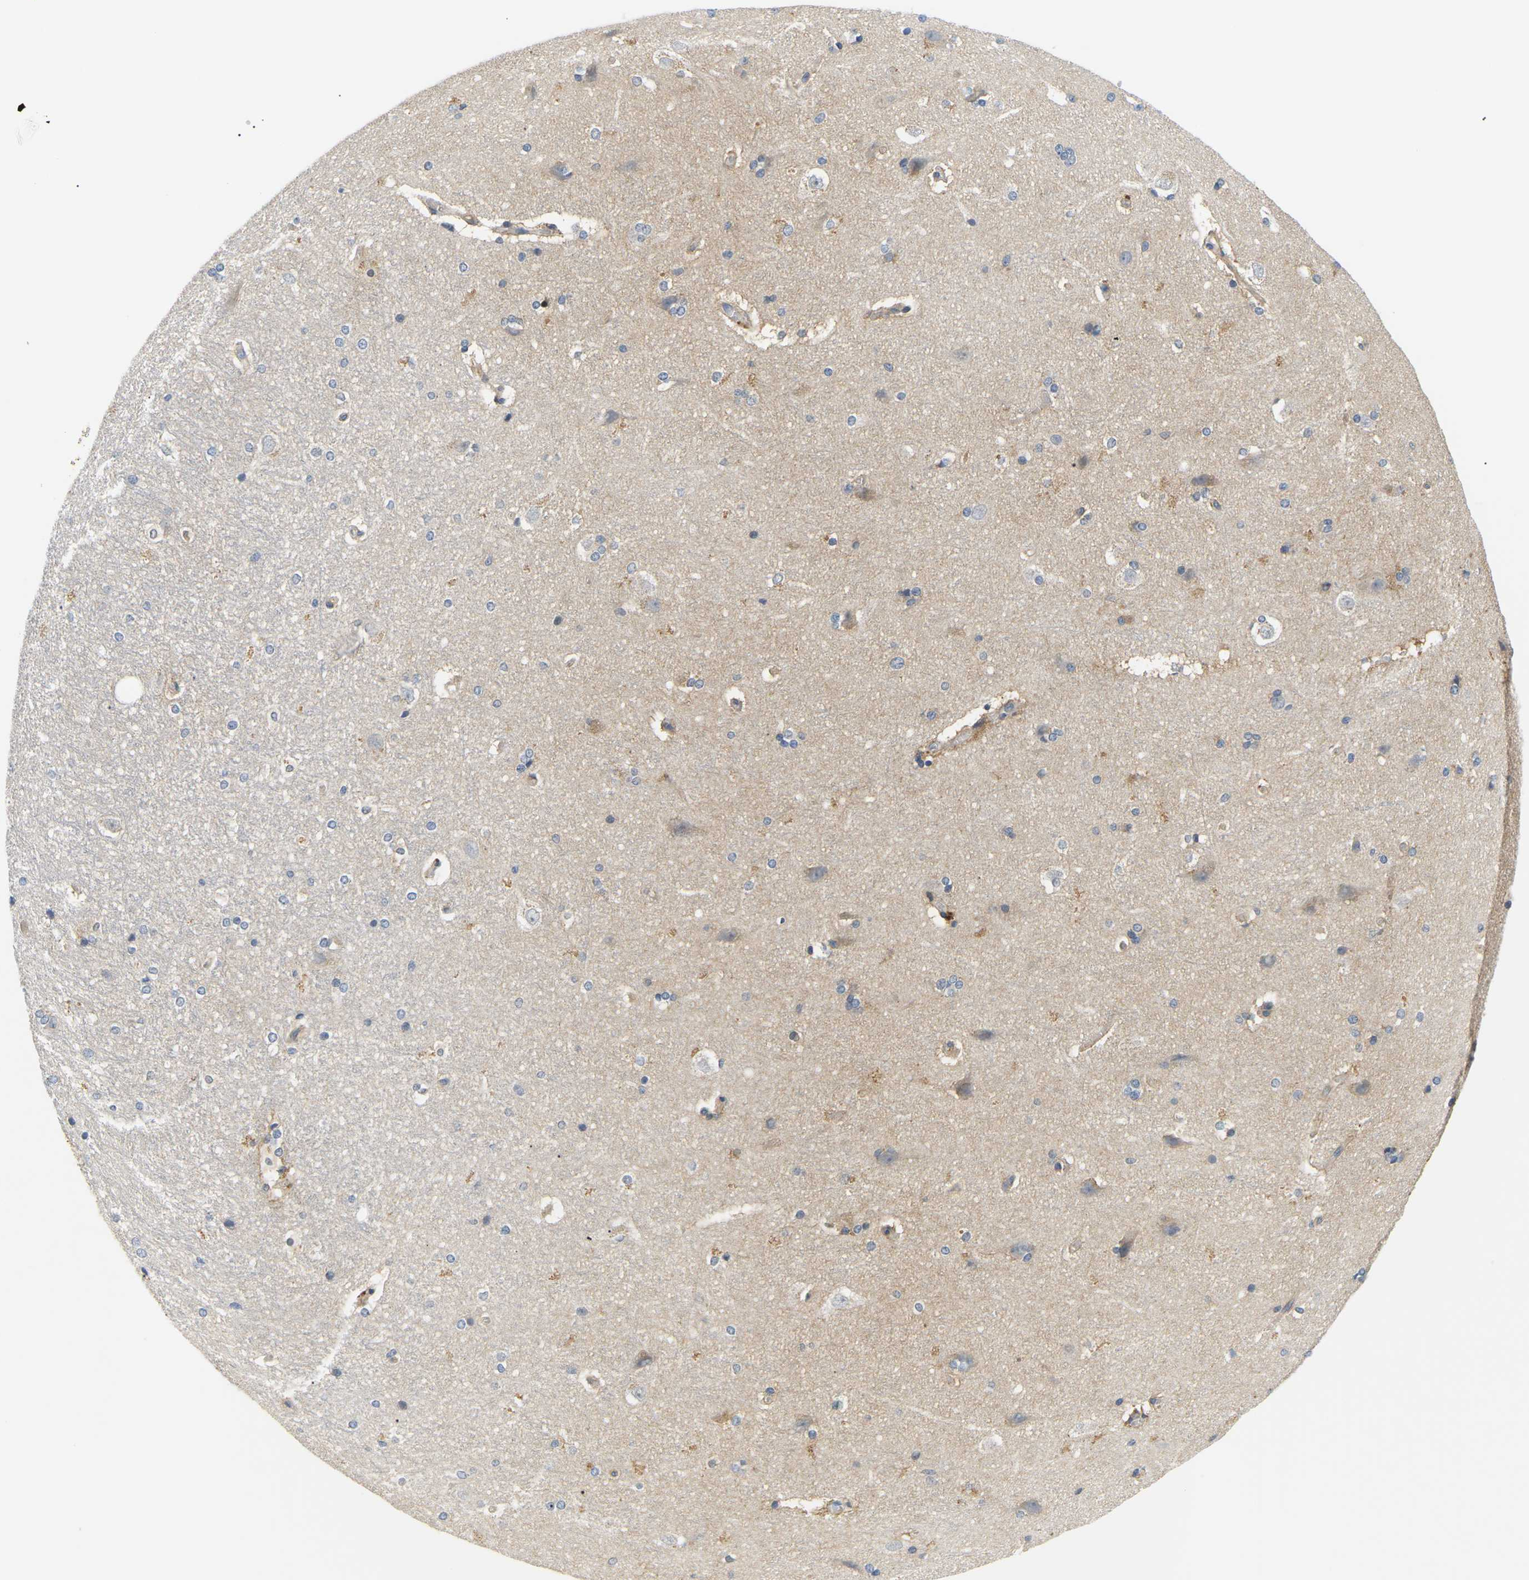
{"staining": {"intensity": "moderate", "quantity": "<25%", "location": "cytoplasmic/membranous"}, "tissue": "hippocampus", "cell_type": "Glial cells", "image_type": "normal", "snomed": [{"axis": "morphology", "description": "Normal tissue, NOS"}, {"axis": "topography", "description": "Hippocampus"}], "caption": "Hippocampus stained with DAB (3,3'-diaminobenzidine) immunohistochemistry shows low levels of moderate cytoplasmic/membranous positivity in about <25% of glial cells.", "gene": "EVA1C", "patient": {"sex": "female", "age": 19}}